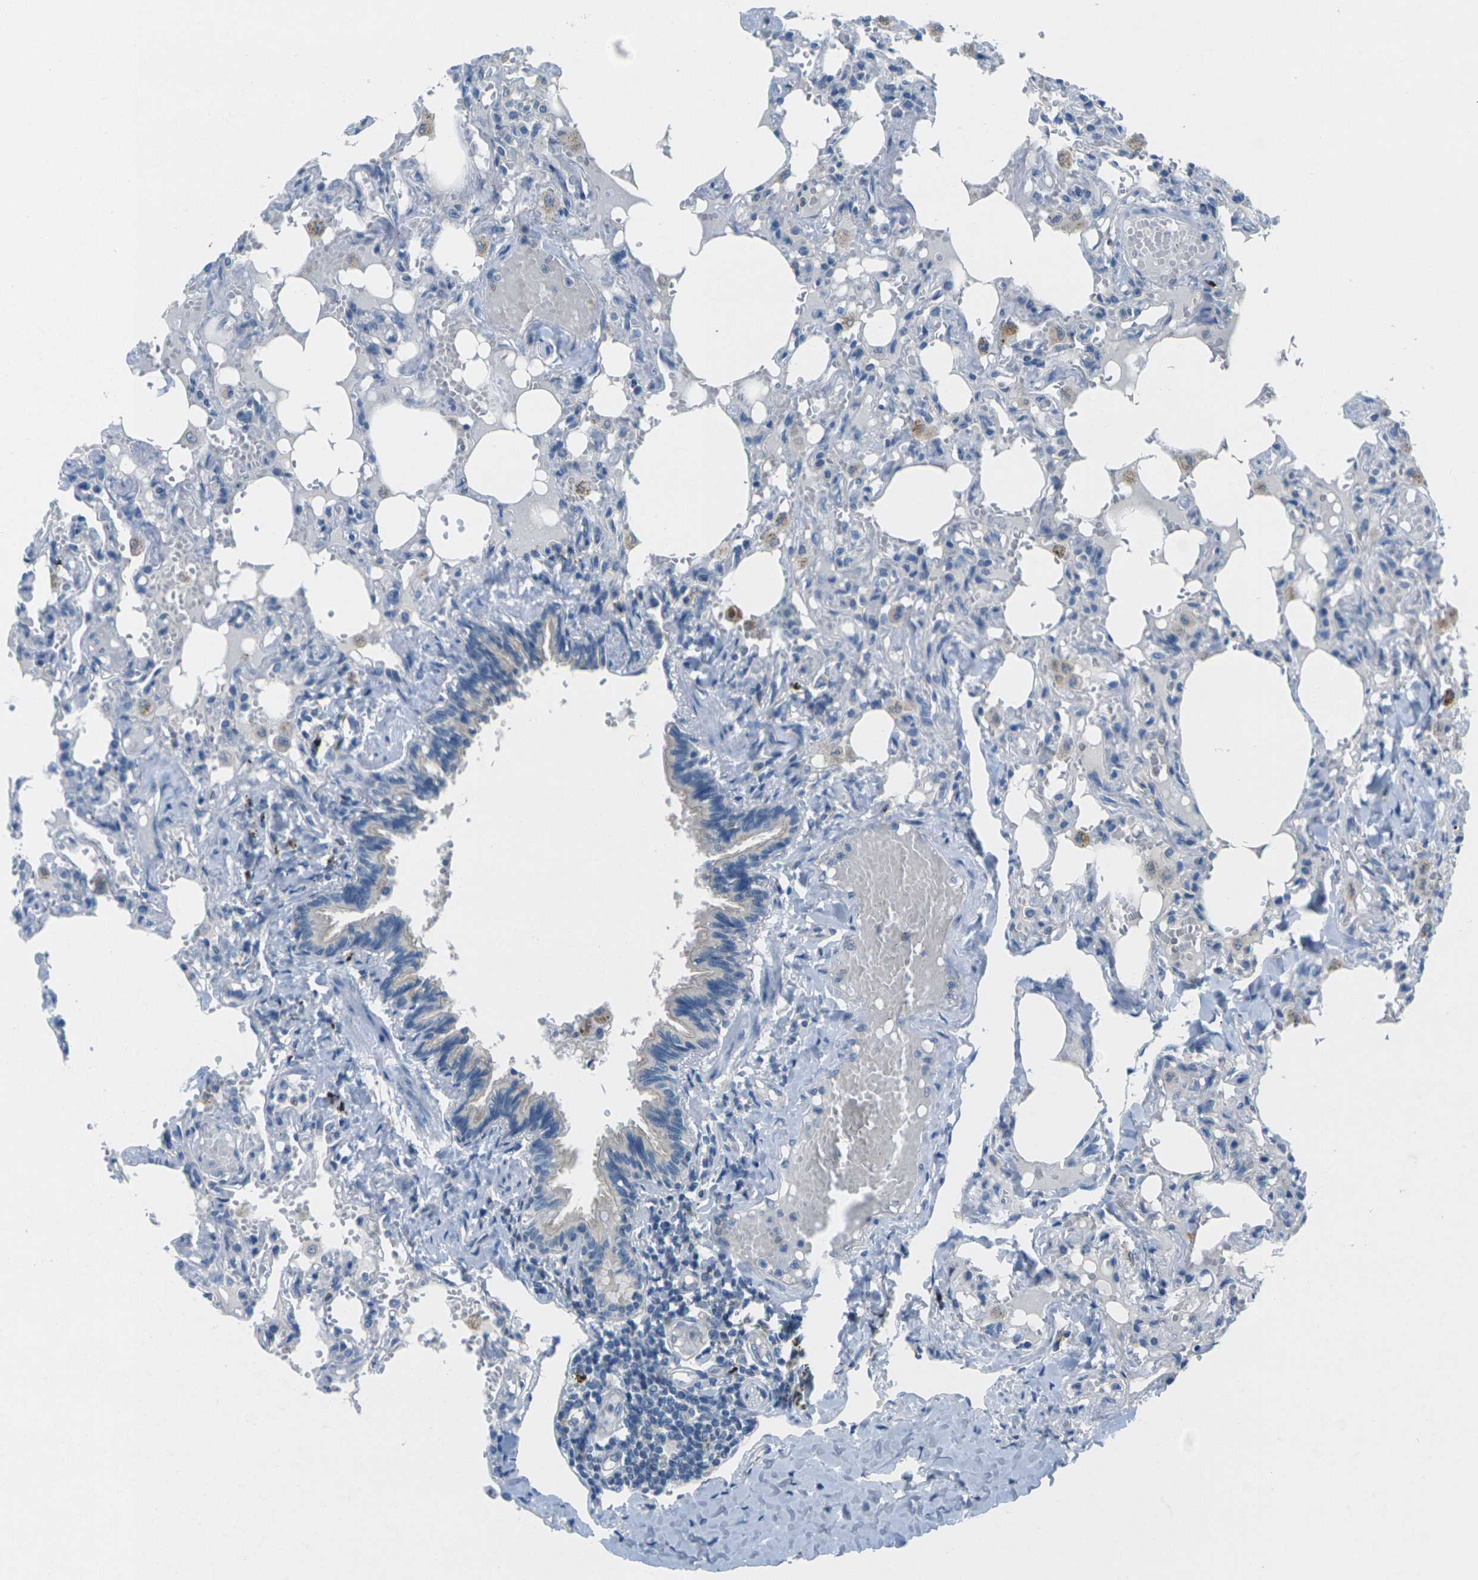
{"staining": {"intensity": "negative", "quantity": "none", "location": "none"}, "tissue": "lung", "cell_type": "Alveolar cells", "image_type": "normal", "snomed": [{"axis": "morphology", "description": "Normal tissue, NOS"}, {"axis": "topography", "description": "Lung"}], "caption": "Human lung stained for a protein using immunohistochemistry demonstrates no staining in alveolar cells.", "gene": "CYP2C8", "patient": {"sex": "male", "age": 21}}